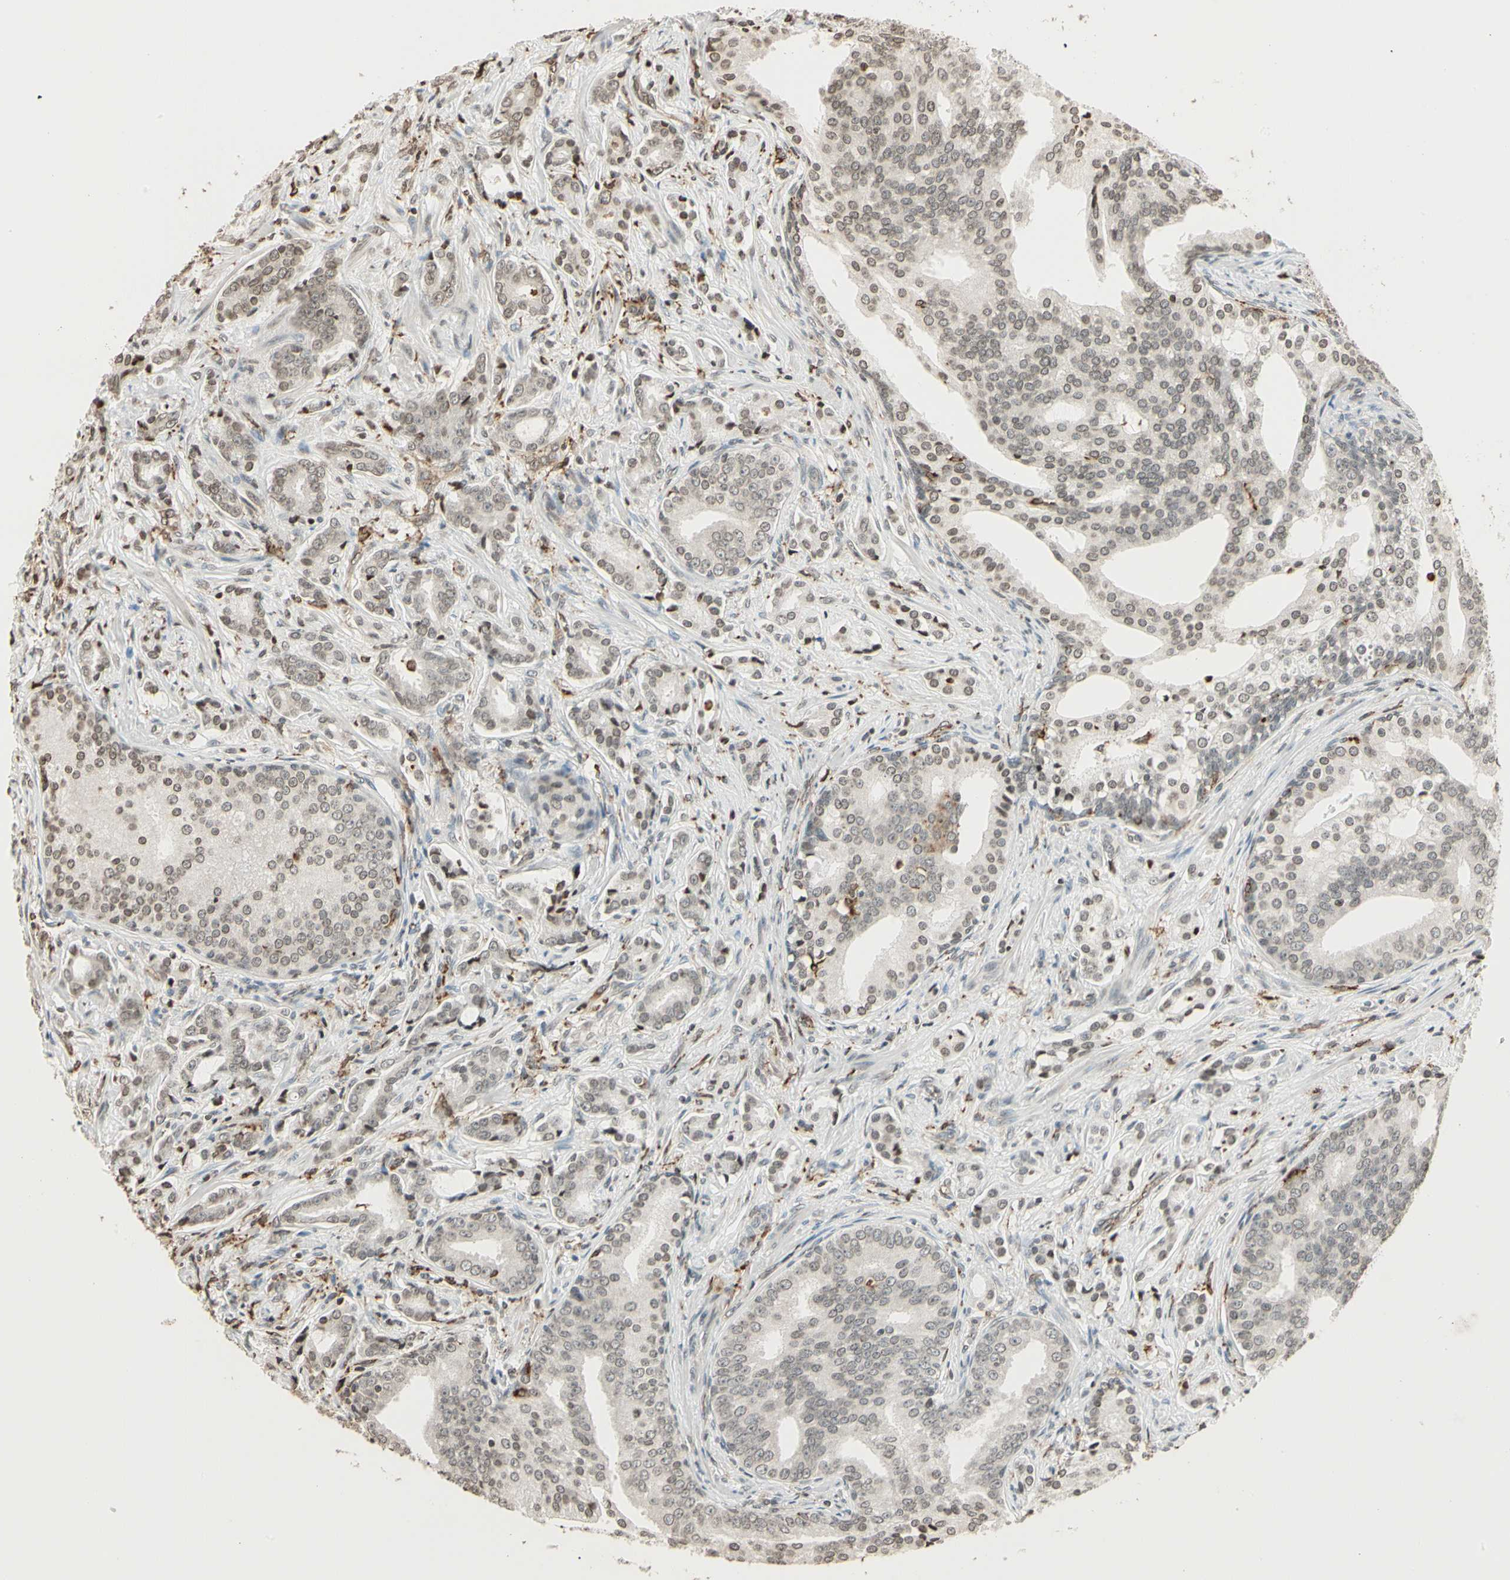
{"staining": {"intensity": "weak", "quantity": "25%-75%", "location": "nuclear"}, "tissue": "prostate cancer", "cell_type": "Tumor cells", "image_type": "cancer", "snomed": [{"axis": "morphology", "description": "Adenocarcinoma, Low grade"}, {"axis": "topography", "description": "Prostate"}], "caption": "Immunohistochemistry (IHC) of human prostate cancer exhibits low levels of weak nuclear staining in approximately 25%-75% of tumor cells. The staining was performed using DAB to visualize the protein expression in brown, while the nuclei were stained in blue with hematoxylin (Magnification: 20x).", "gene": "FER", "patient": {"sex": "male", "age": 58}}